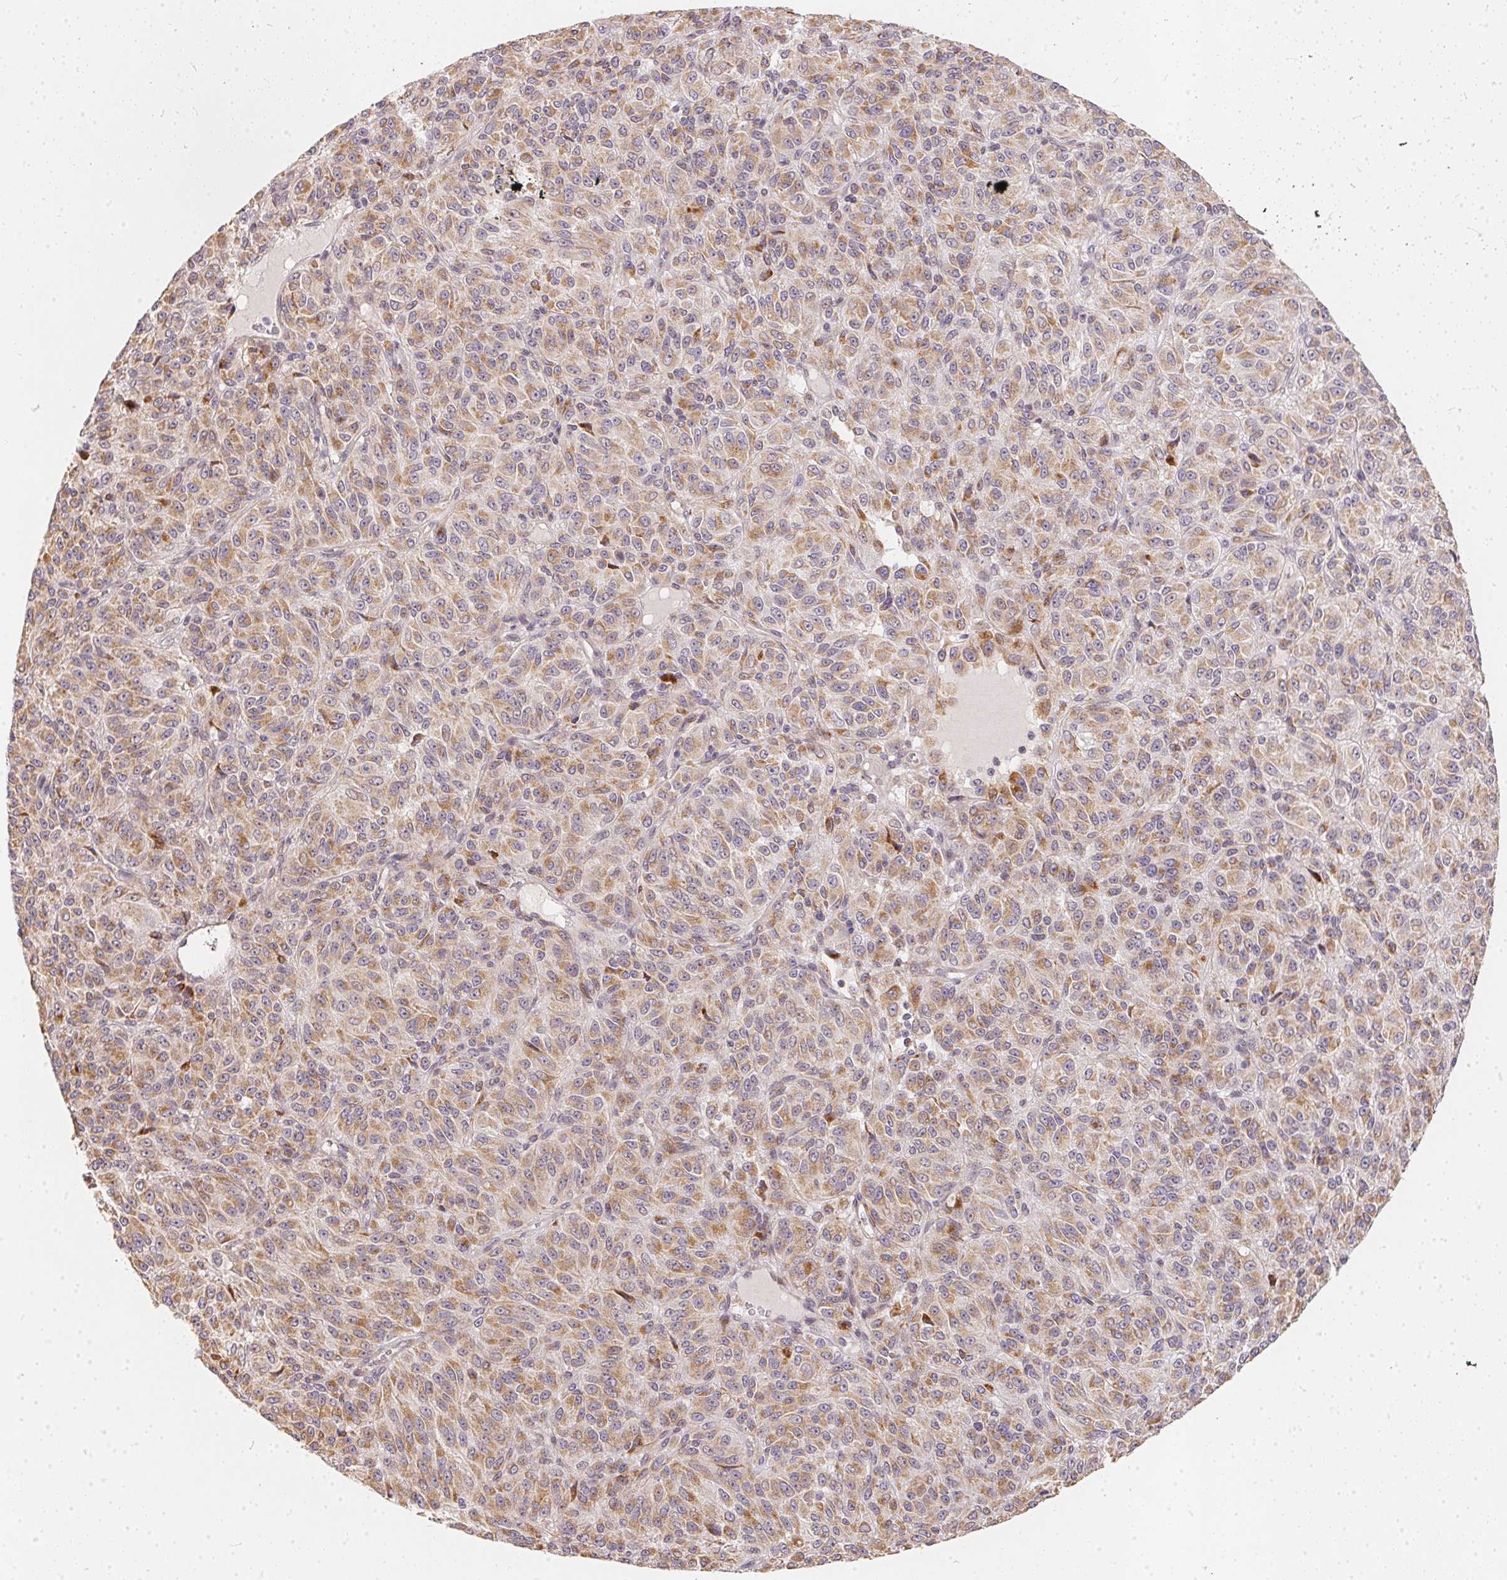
{"staining": {"intensity": "moderate", "quantity": "25%-75%", "location": "cytoplasmic/membranous"}, "tissue": "melanoma", "cell_type": "Tumor cells", "image_type": "cancer", "snomed": [{"axis": "morphology", "description": "Malignant melanoma, Metastatic site"}, {"axis": "topography", "description": "Brain"}], "caption": "Immunohistochemistry (IHC) staining of malignant melanoma (metastatic site), which reveals medium levels of moderate cytoplasmic/membranous staining in approximately 25%-75% of tumor cells indicating moderate cytoplasmic/membranous protein expression. The staining was performed using DAB (brown) for protein detection and nuclei were counterstained in hematoxylin (blue).", "gene": "VWA5B2", "patient": {"sex": "female", "age": 56}}